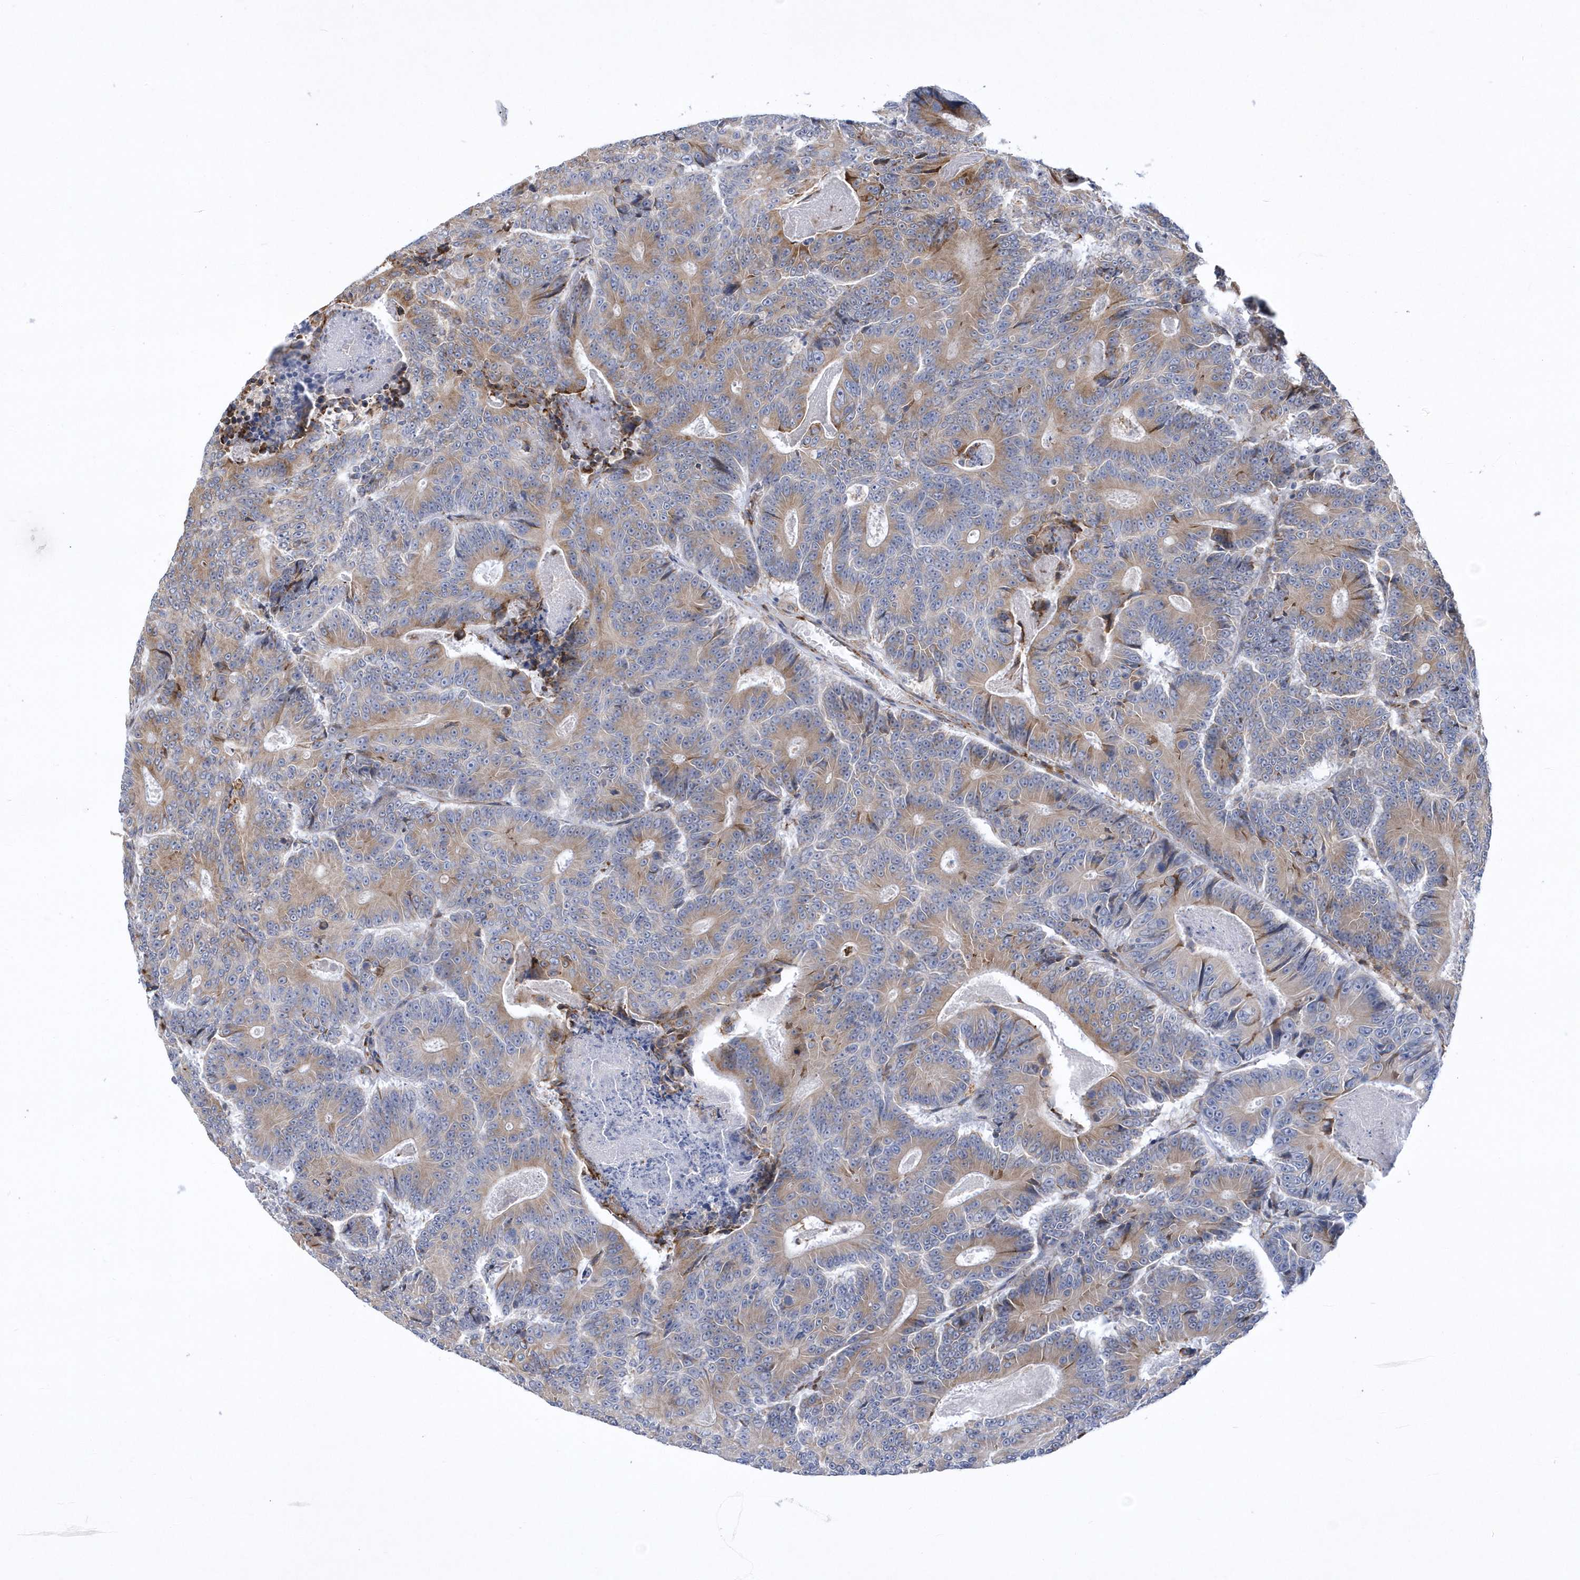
{"staining": {"intensity": "moderate", "quantity": "25%-75%", "location": "cytoplasmic/membranous"}, "tissue": "colorectal cancer", "cell_type": "Tumor cells", "image_type": "cancer", "snomed": [{"axis": "morphology", "description": "Adenocarcinoma, NOS"}, {"axis": "topography", "description": "Colon"}], "caption": "A brown stain highlights moderate cytoplasmic/membranous positivity of a protein in human colorectal cancer tumor cells.", "gene": "MED31", "patient": {"sex": "male", "age": 83}}